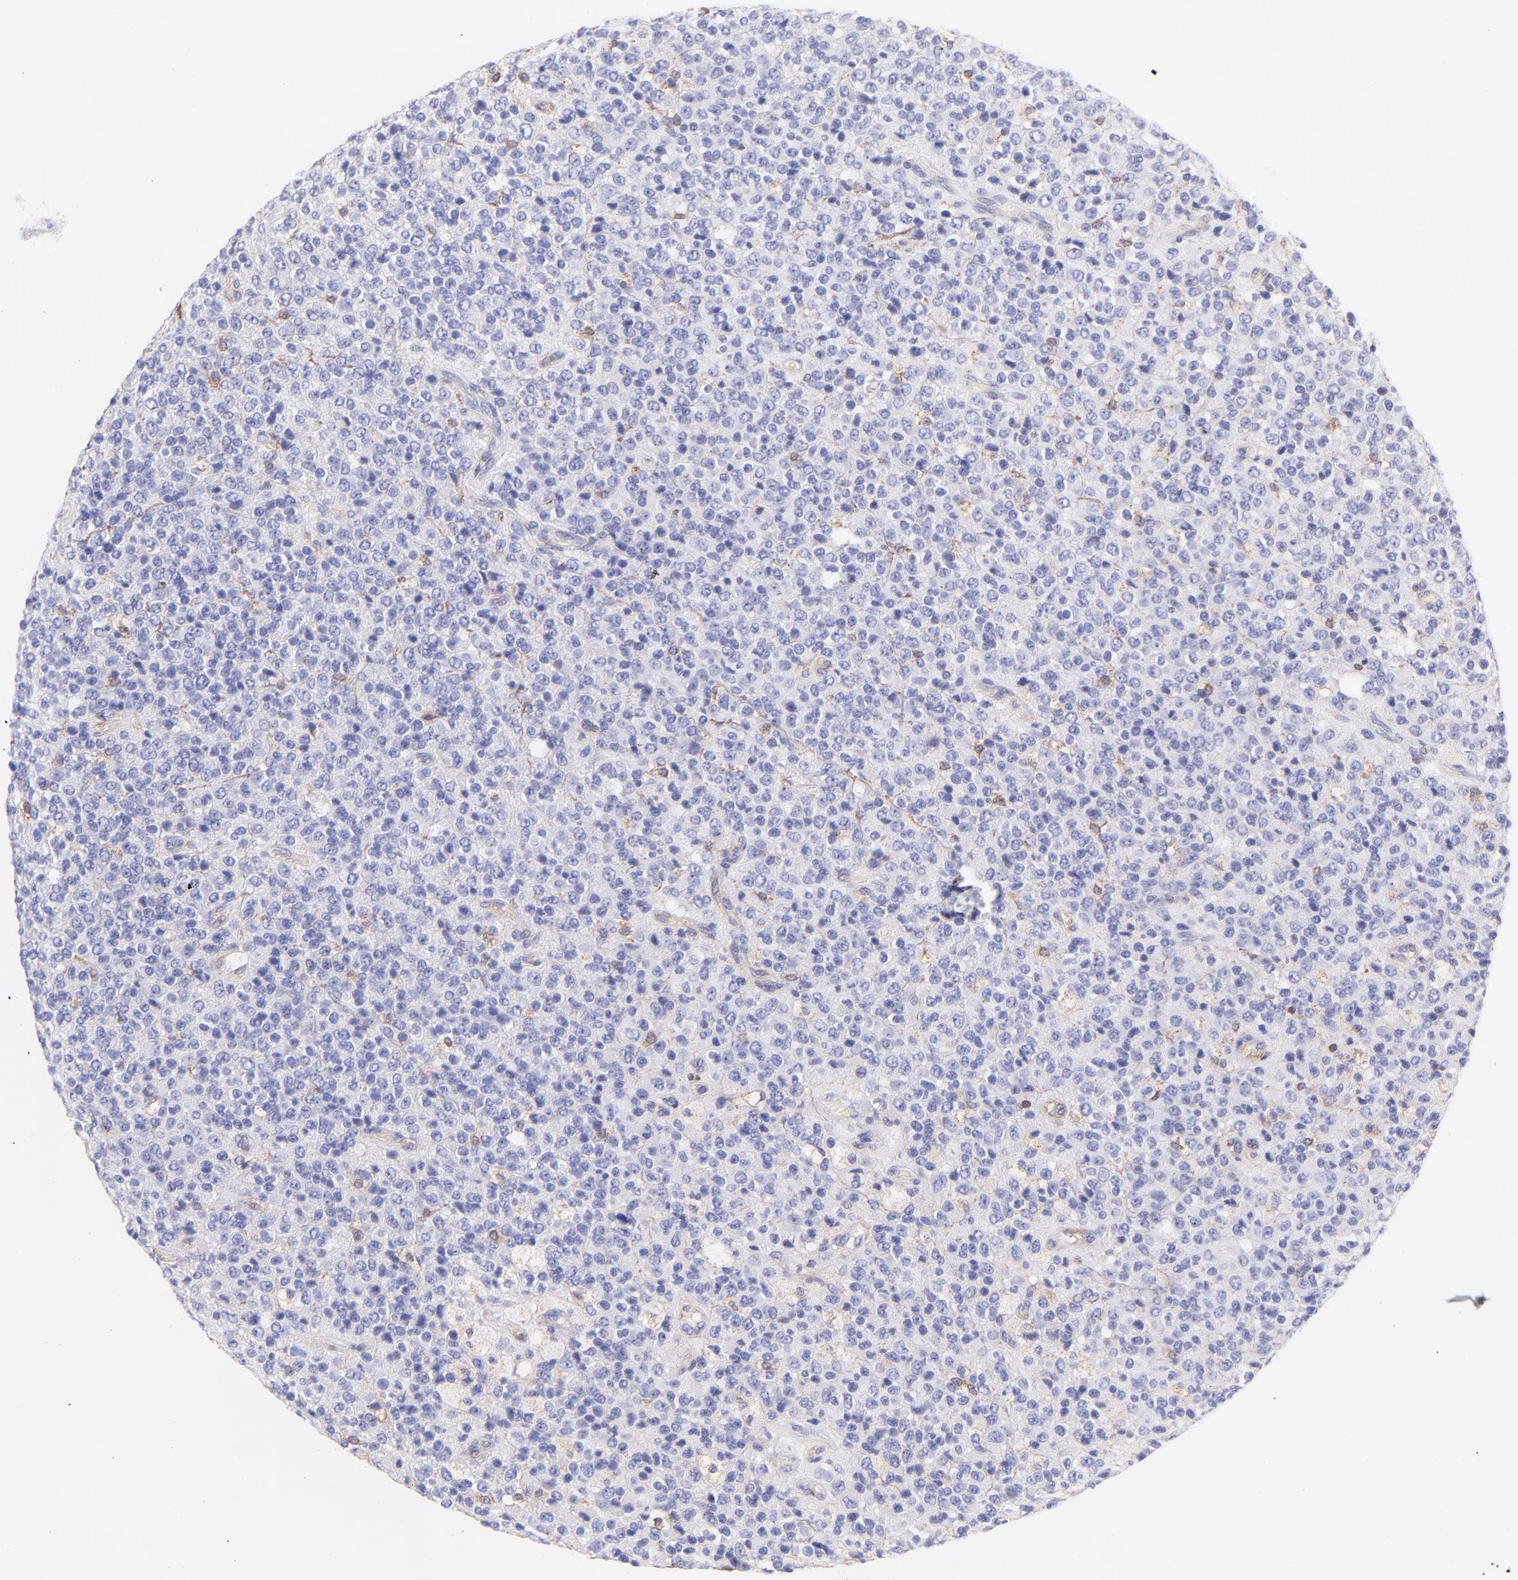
{"staining": {"intensity": "negative", "quantity": "none", "location": "none"}, "tissue": "glioma", "cell_type": "Tumor cells", "image_type": "cancer", "snomed": [{"axis": "morphology", "description": "Glioma, malignant, High grade"}, {"axis": "topography", "description": "pancreas cauda"}], "caption": "Immunohistochemistry (IHC) micrograph of human glioma stained for a protein (brown), which reveals no staining in tumor cells.", "gene": "IRAG2", "patient": {"sex": "male", "age": 60}}